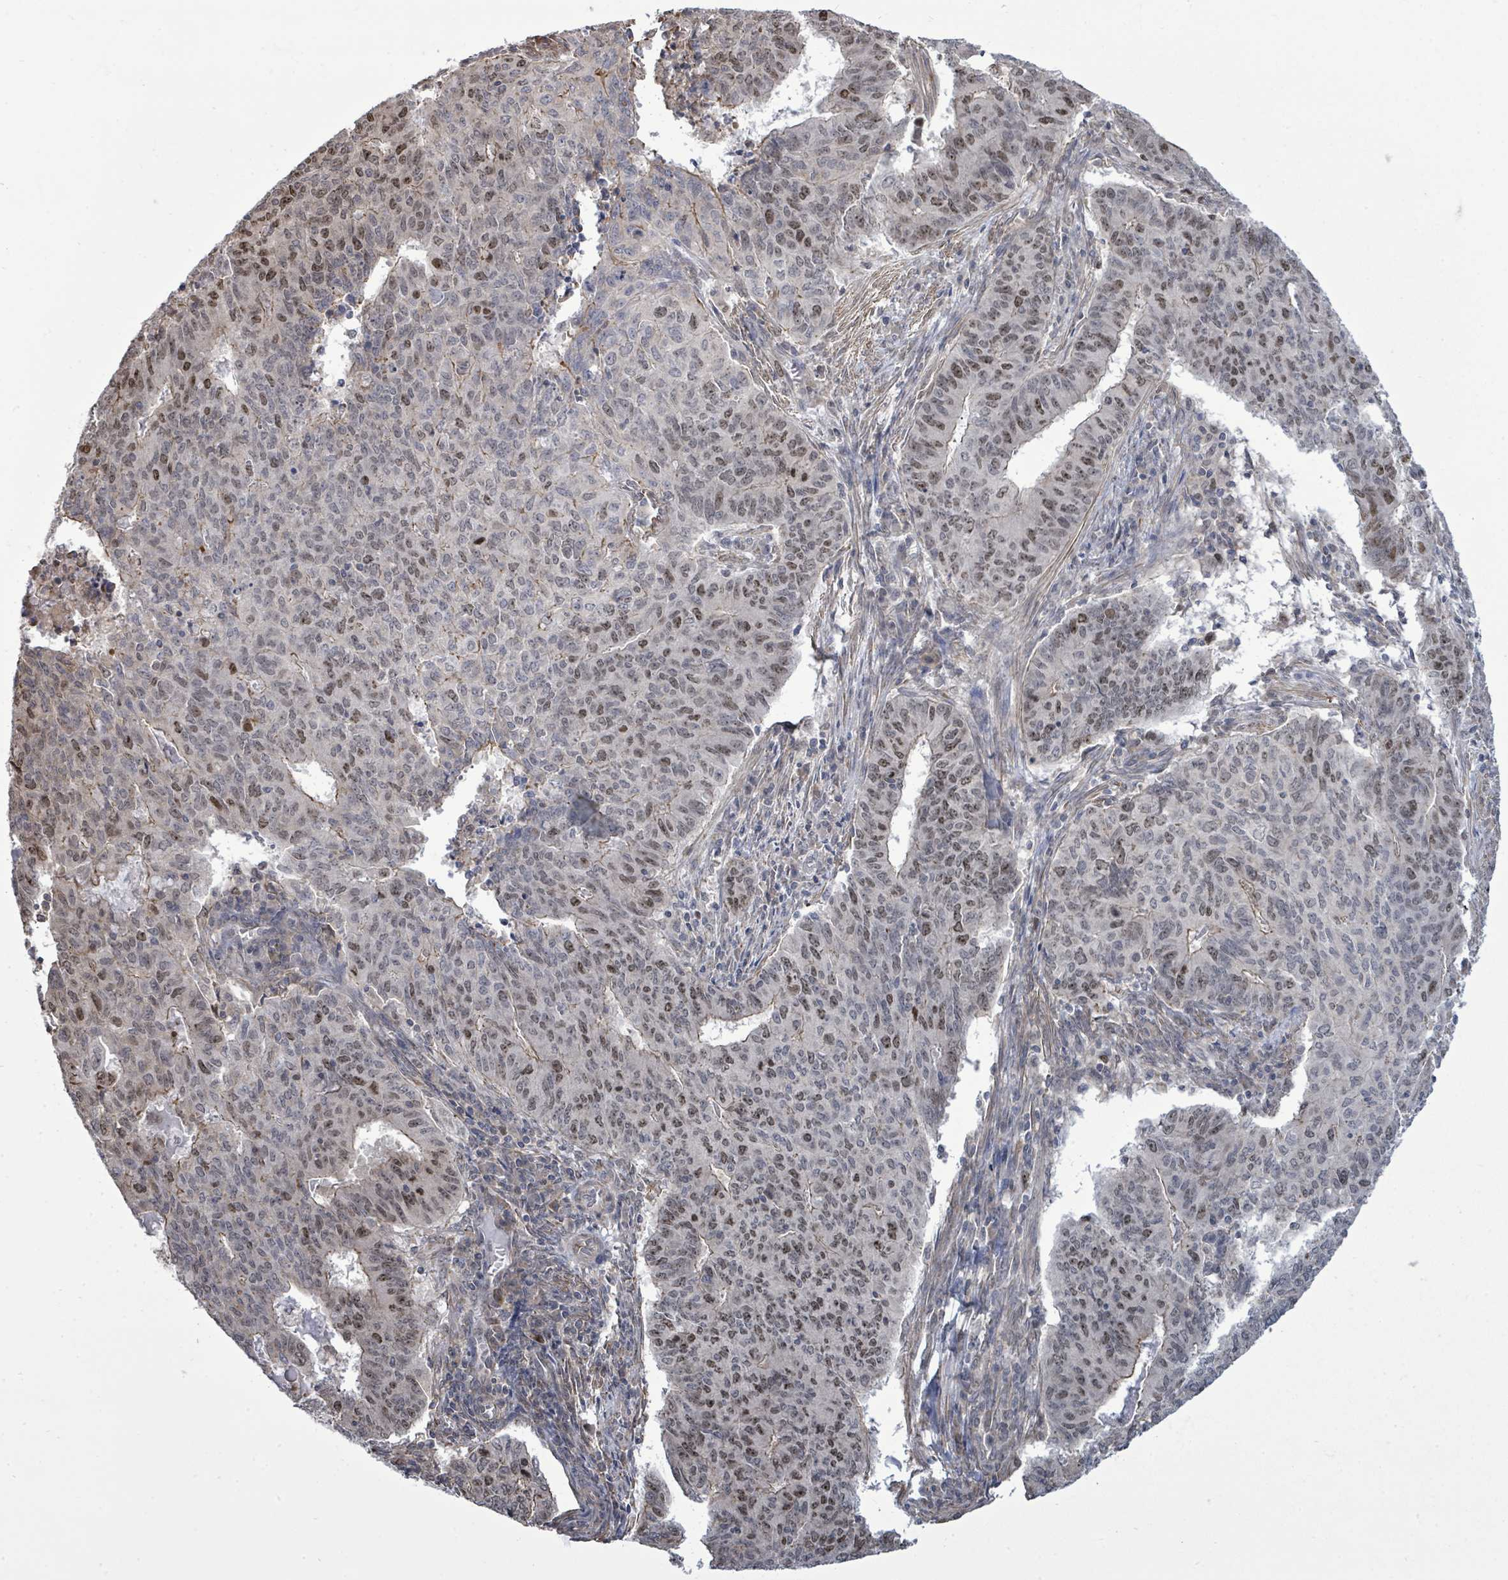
{"staining": {"intensity": "moderate", "quantity": "25%-75%", "location": "nuclear"}, "tissue": "endometrial cancer", "cell_type": "Tumor cells", "image_type": "cancer", "snomed": [{"axis": "morphology", "description": "Adenocarcinoma, NOS"}, {"axis": "topography", "description": "Endometrium"}], "caption": "Endometrial adenocarcinoma tissue reveals moderate nuclear positivity in approximately 25%-75% of tumor cells", "gene": "PAPSS1", "patient": {"sex": "female", "age": 59}}